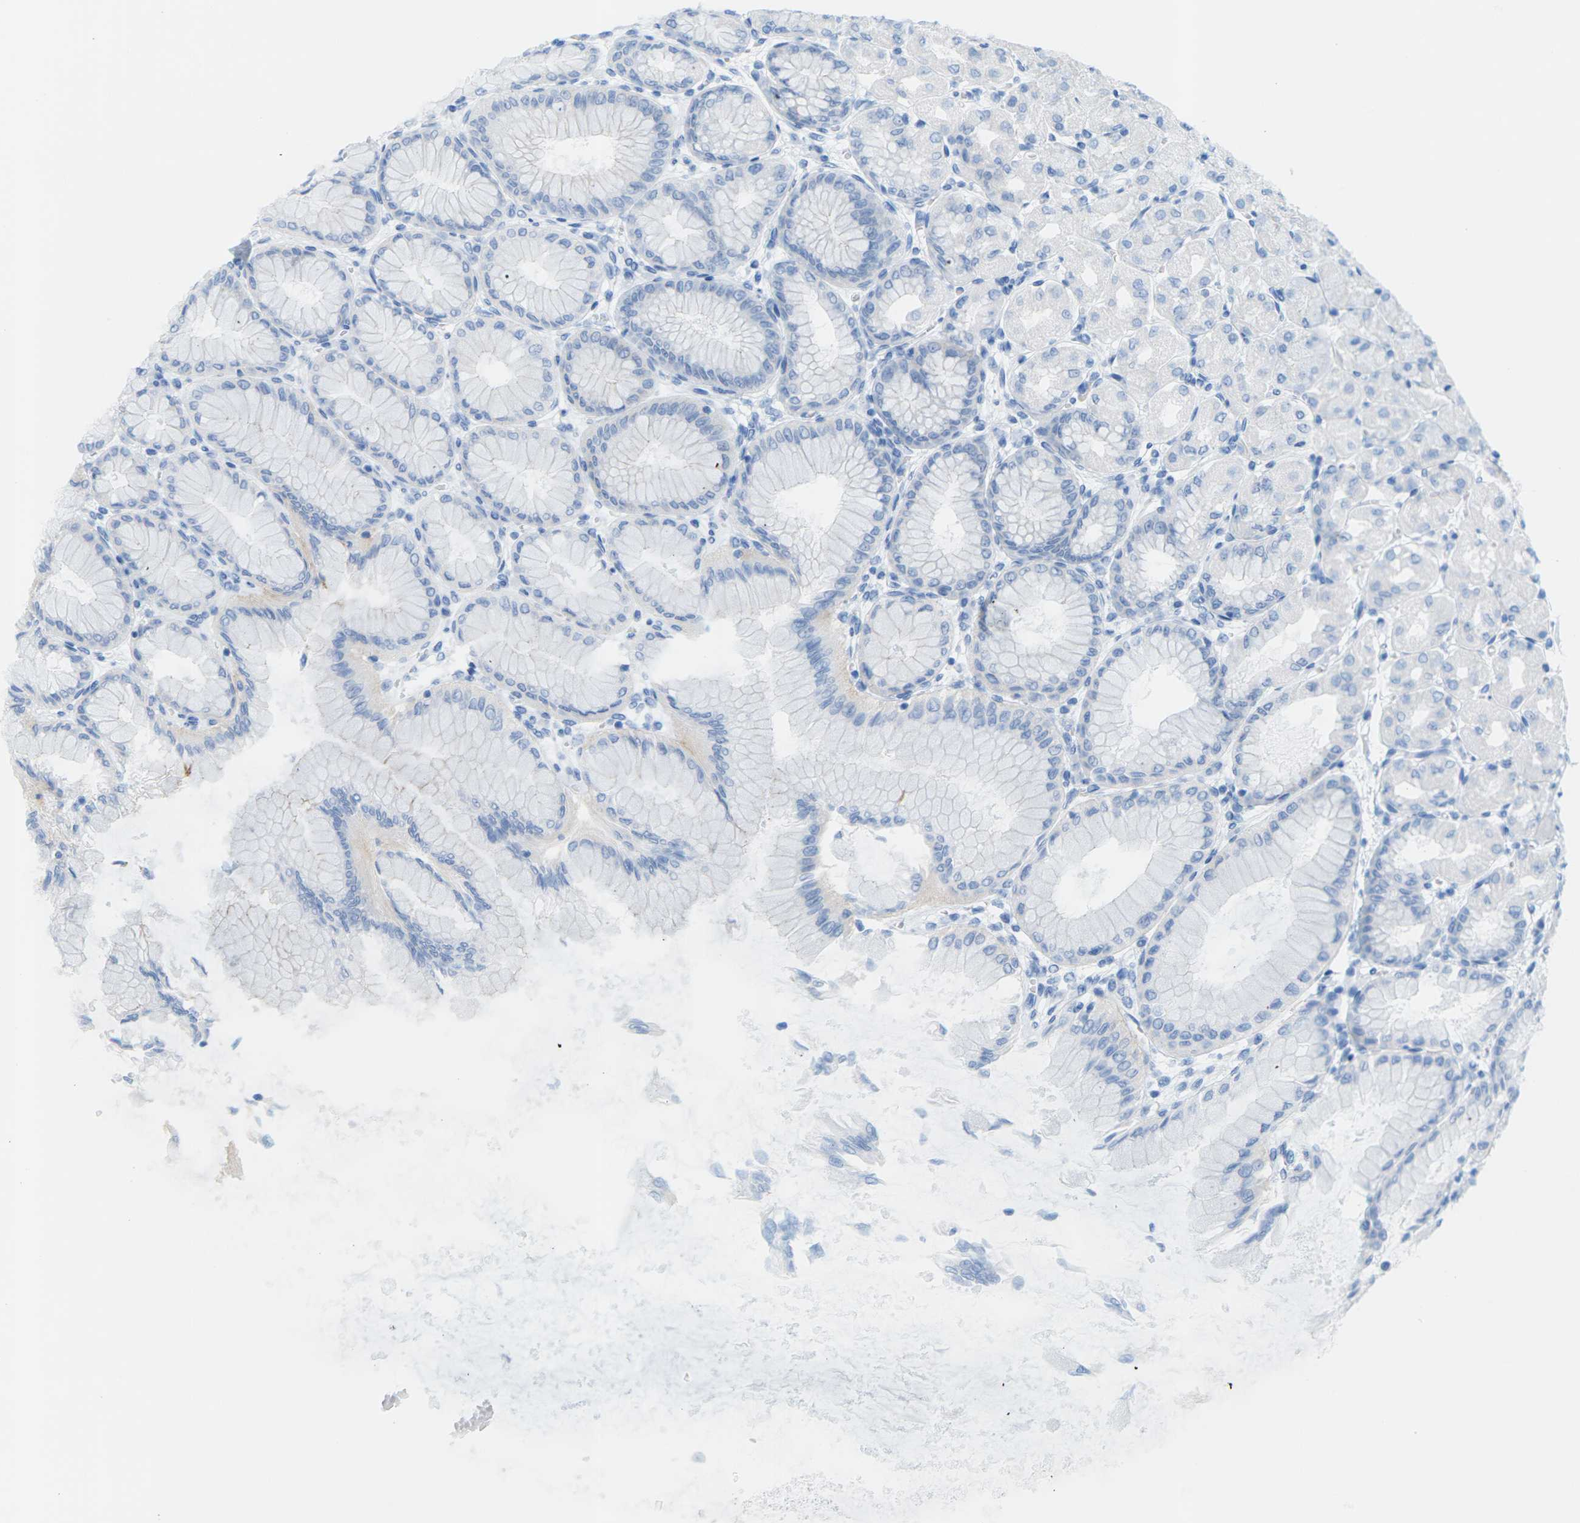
{"staining": {"intensity": "weak", "quantity": "<25%", "location": "cytoplasmic/membranous"}, "tissue": "stomach", "cell_type": "Glandular cells", "image_type": "normal", "snomed": [{"axis": "morphology", "description": "Normal tissue, NOS"}, {"axis": "topography", "description": "Stomach, upper"}], "caption": "IHC photomicrograph of unremarkable stomach: stomach stained with DAB (3,3'-diaminobenzidine) displays no significant protein positivity in glandular cells.", "gene": "CLDN3", "patient": {"sex": "female", "age": 56}}